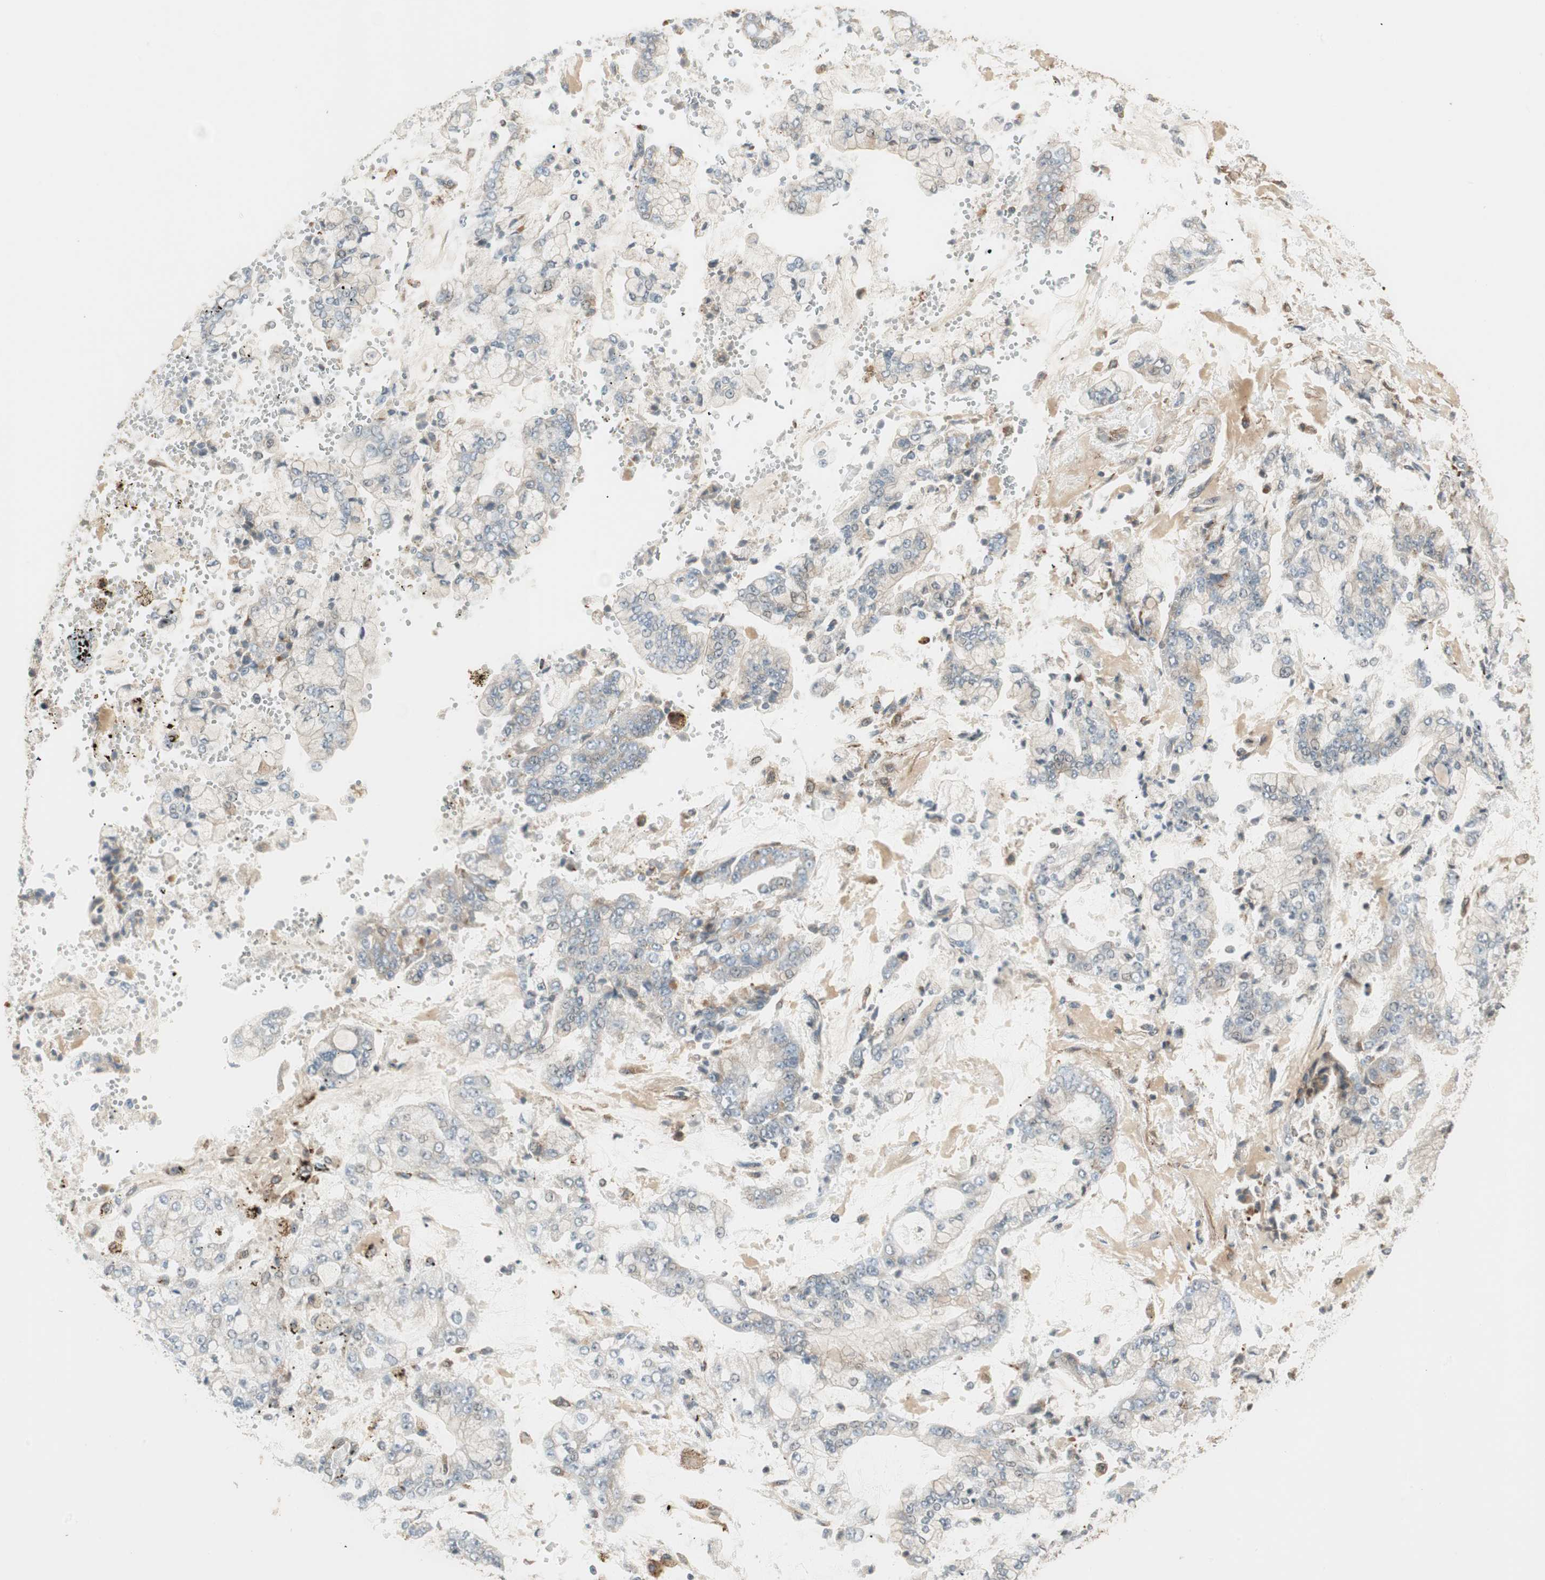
{"staining": {"intensity": "negative", "quantity": "none", "location": "none"}, "tissue": "stomach cancer", "cell_type": "Tumor cells", "image_type": "cancer", "snomed": [{"axis": "morphology", "description": "Adenocarcinoma, NOS"}, {"axis": "topography", "description": "Stomach"}], "caption": "DAB immunohistochemical staining of human stomach cancer displays no significant staining in tumor cells.", "gene": "SFRP1", "patient": {"sex": "male", "age": 76}}